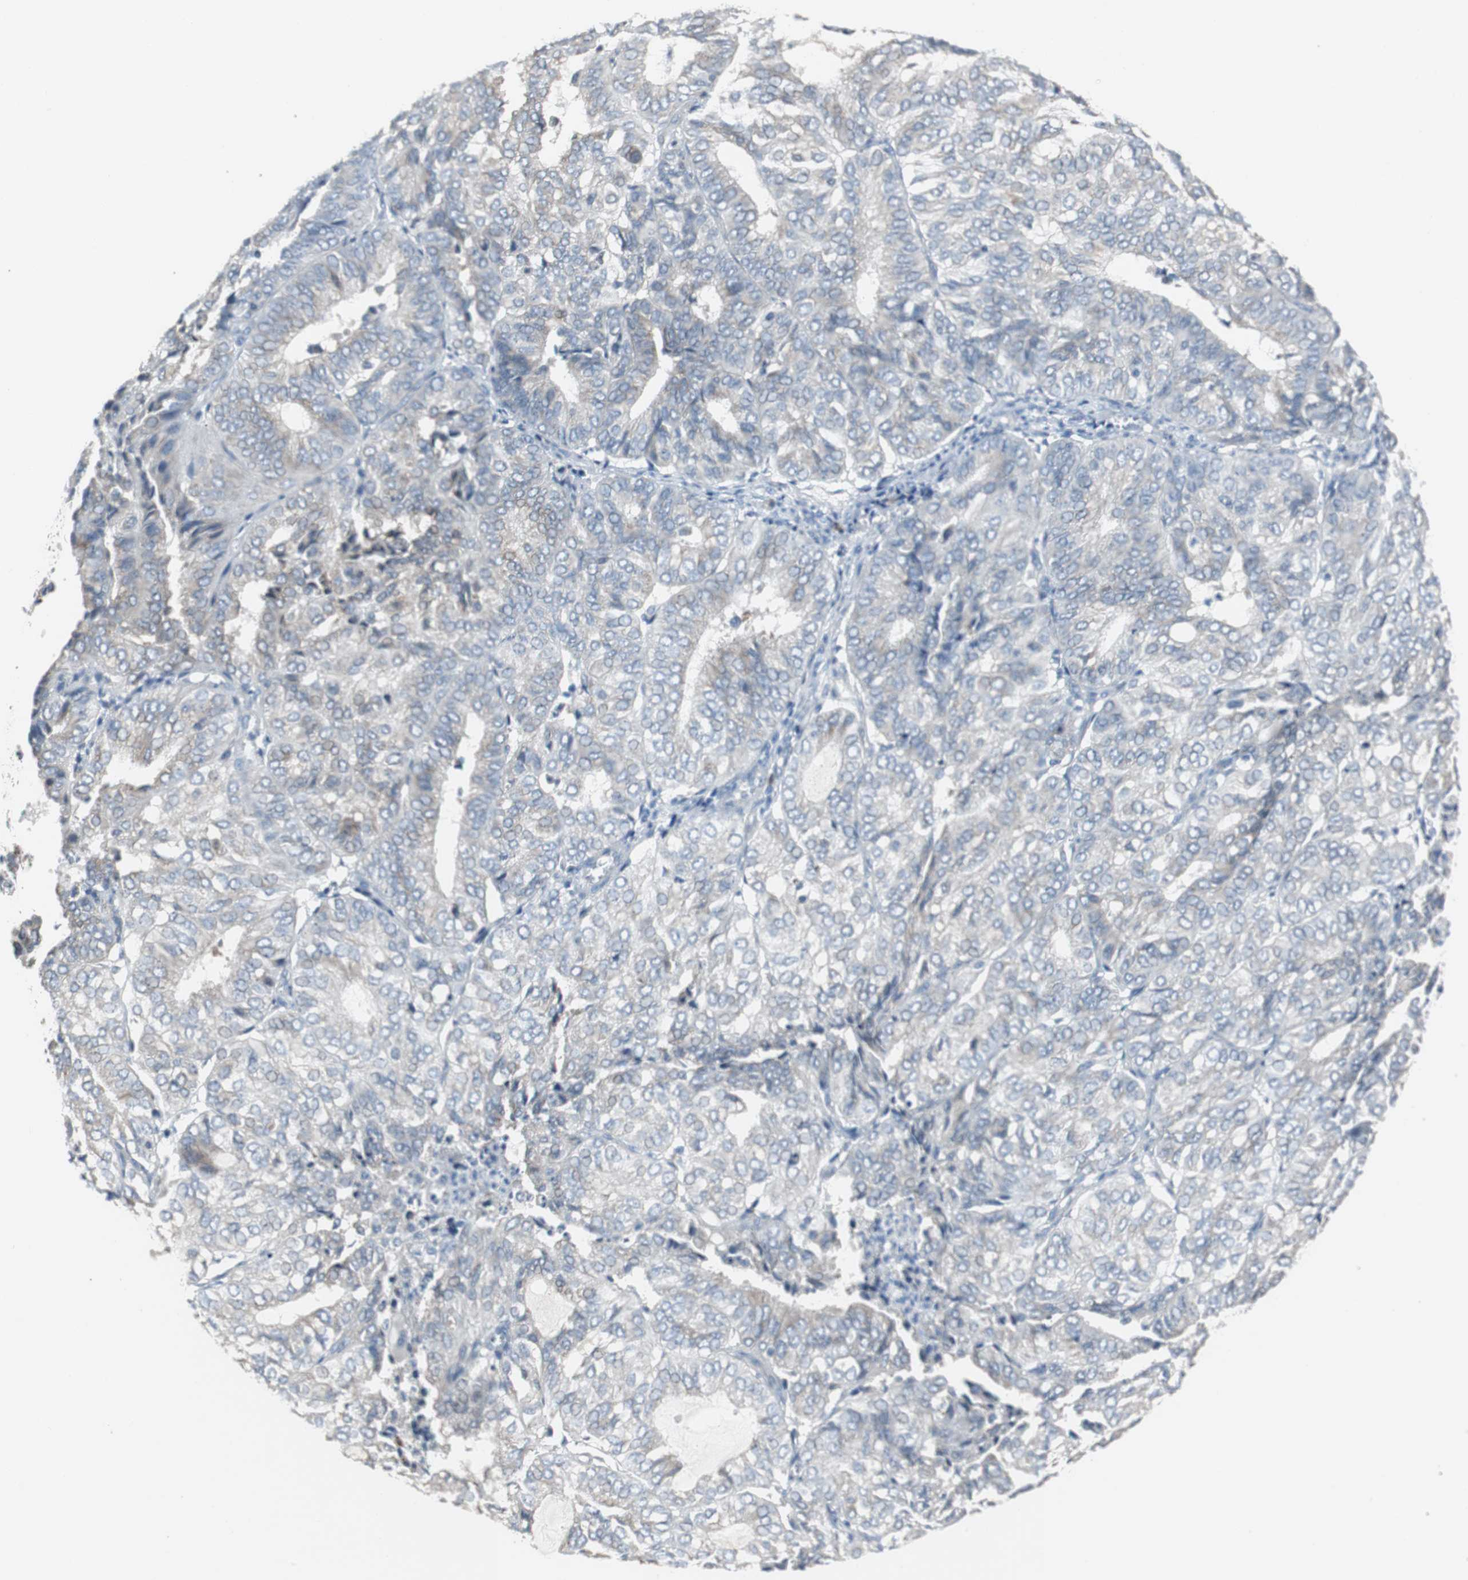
{"staining": {"intensity": "weak", "quantity": "25%-75%", "location": "cytoplasmic/membranous"}, "tissue": "endometrial cancer", "cell_type": "Tumor cells", "image_type": "cancer", "snomed": [{"axis": "morphology", "description": "Adenocarcinoma, NOS"}, {"axis": "topography", "description": "Uterus"}], "caption": "Immunohistochemistry (IHC) histopathology image of neoplastic tissue: adenocarcinoma (endometrial) stained using immunohistochemistry displays low levels of weak protein expression localized specifically in the cytoplasmic/membranous of tumor cells, appearing as a cytoplasmic/membranous brown color.", "gene": "SOX30", "patient": {"sex": "female", "age": 60}}